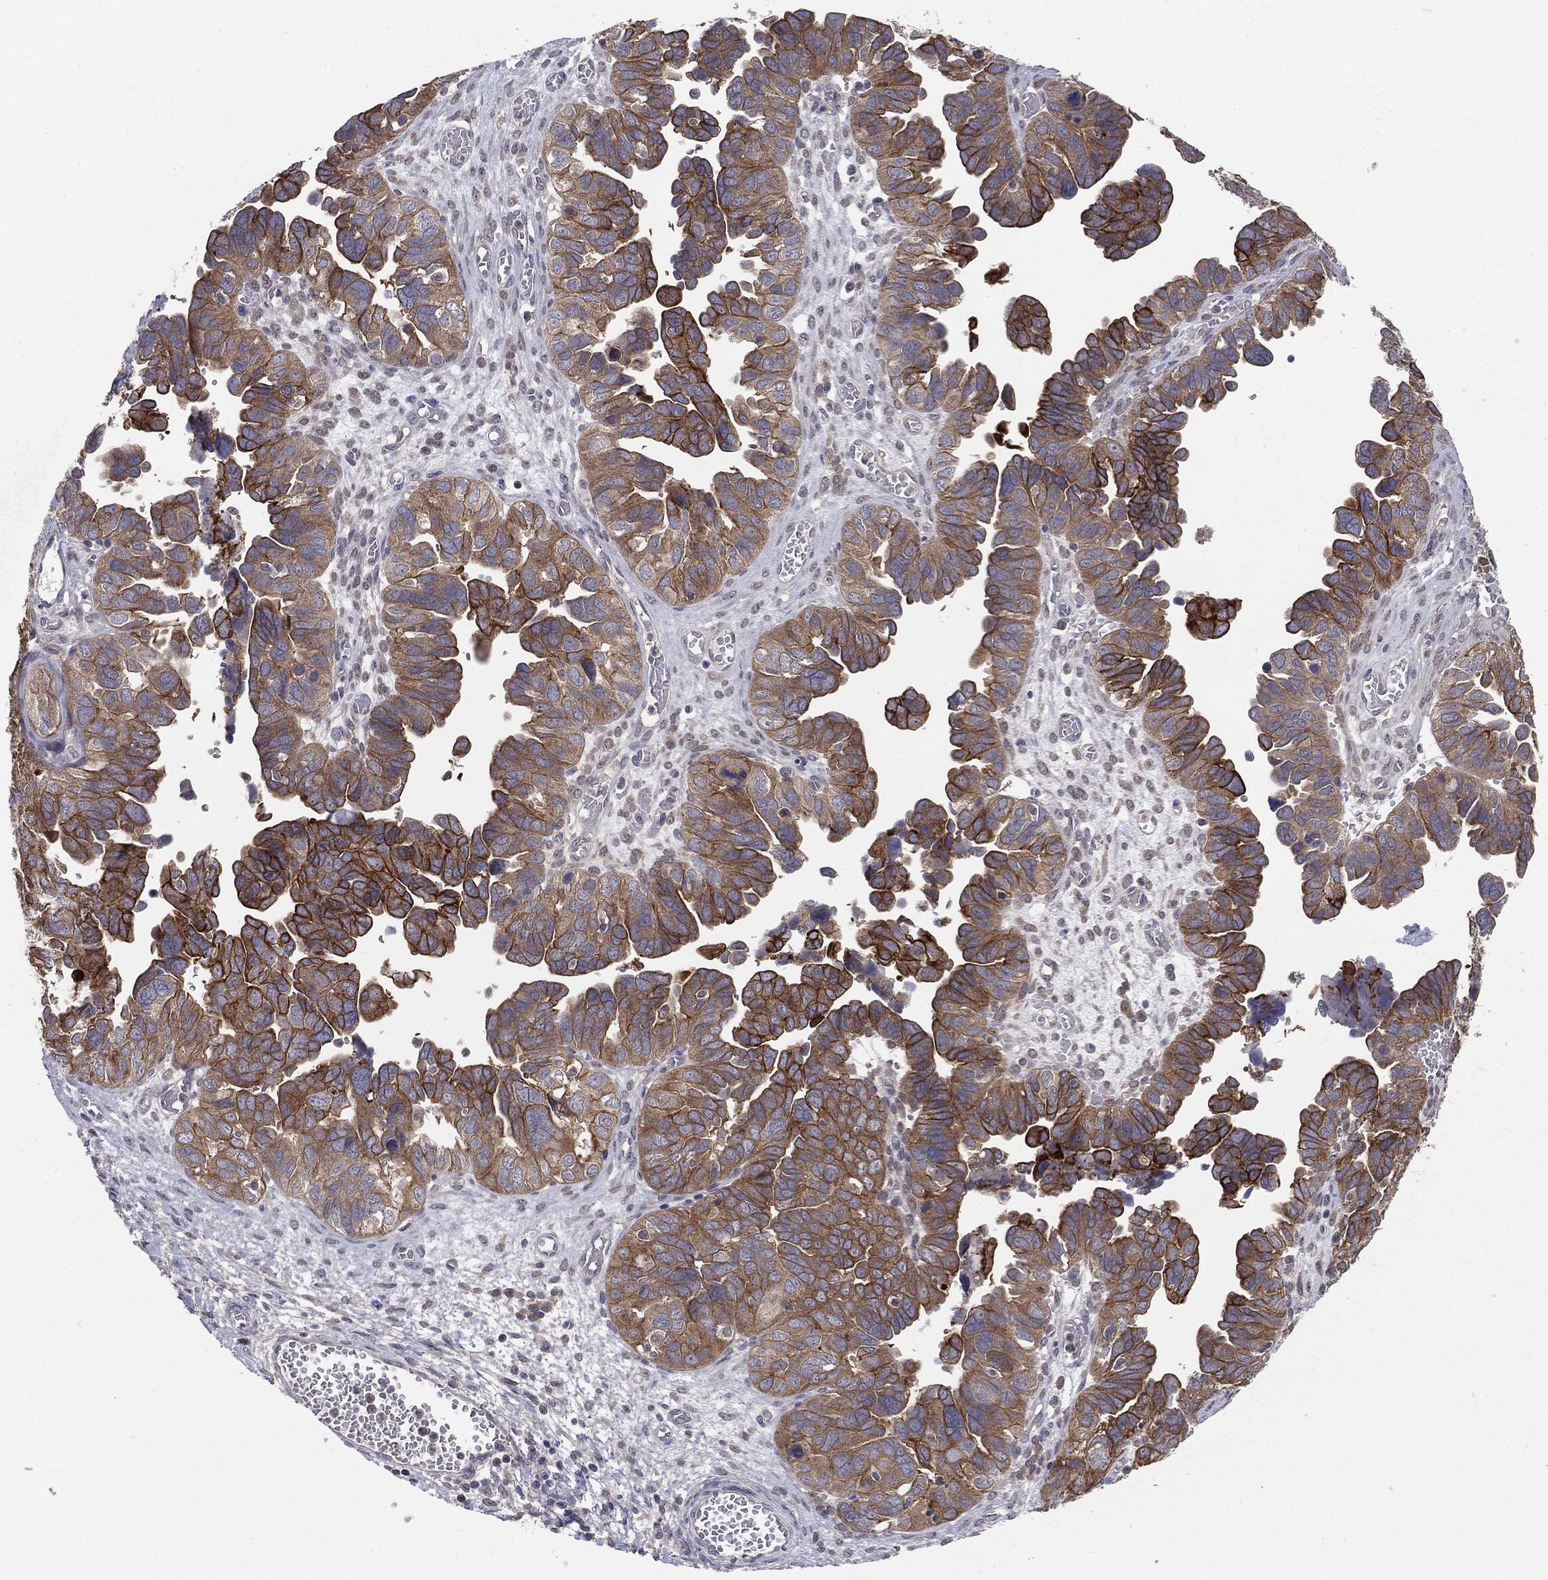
{"staining": {"intensity": "strong", "quantity": "25%-75%", "location": "cytoplasmic/membranous"}, "tissue": "ovarian cancer", "cell_type": "Tumor cells", "image_type": "cancer", "snomed": [{"axis": "morphology", "description": "Cystadenocarcinoma, serous, NOS"}, {"axis": "topography", "description": "Ovary"}], "caption": "Immunohistochemistry image of ovarian cancer (serous cystadenocarcinoma) stained for a protein (brown), which demonstrates high levels of strong cytoplasmic/membranous staining in about 25%-75% of tumor cells.", "gene": "KRT7", "patient": {"sex": "female", "age": 64}}